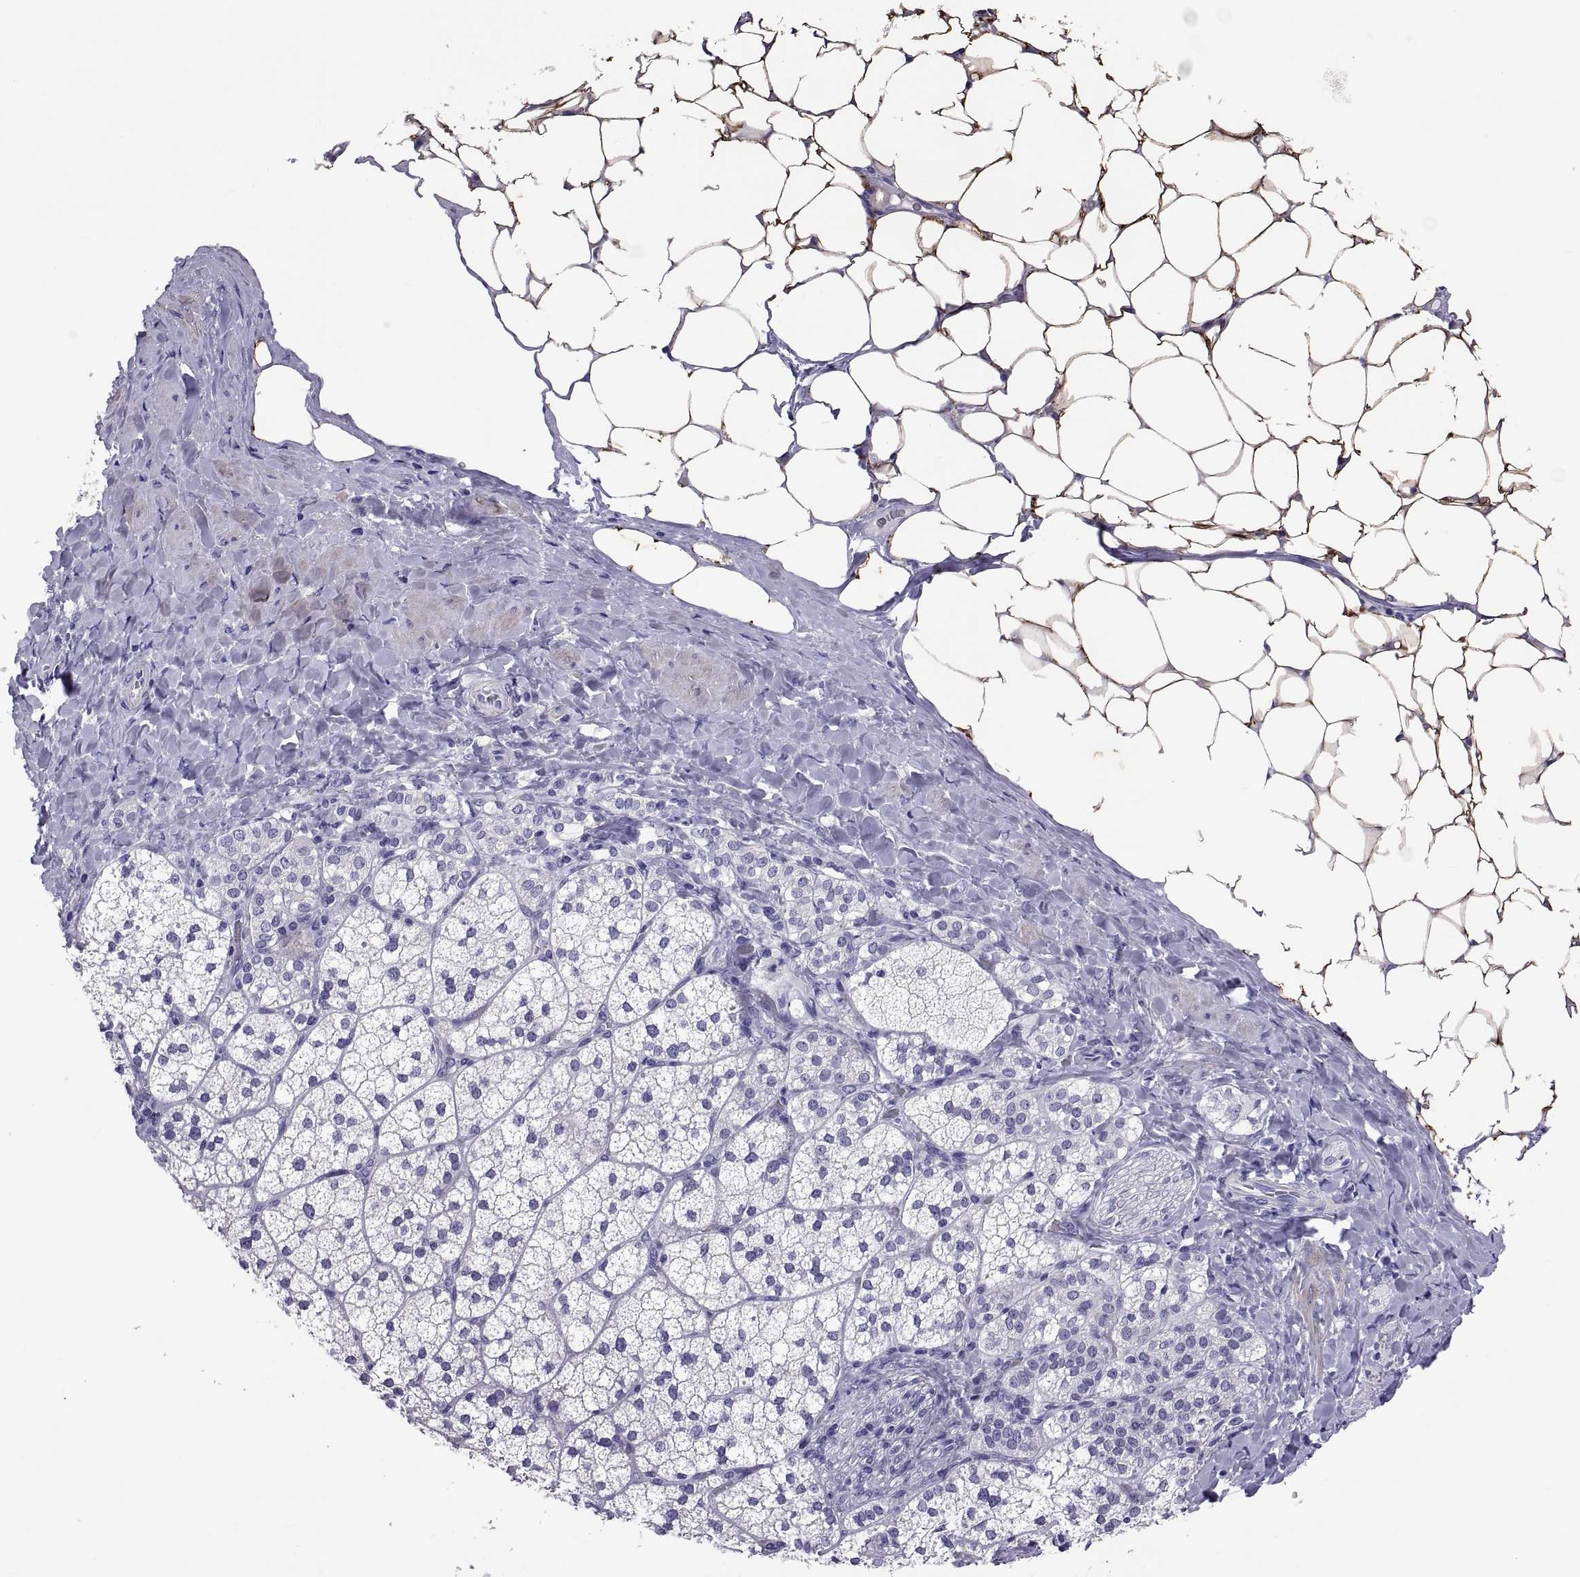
{"staining": {"intensity": "negative", "quantity": "none", "location": "none"}, "tissue": "adrenal gland", "cell_type": "Glandular cells", "image_type": "normal", "snomed": [{"axis": "morphology", "description": "Normal tissue, NOS"}, {"axis": "topography", "description": "Adrenal gland"}], "caption": "DAB (3,3'-diaminobenzidine) immunohistochemical staining of unremarkable human adrenal gland reveals no significant expression in glandular cells.", "gene": "BSPH1", "patient": {"sex": "male", "age": 53}}